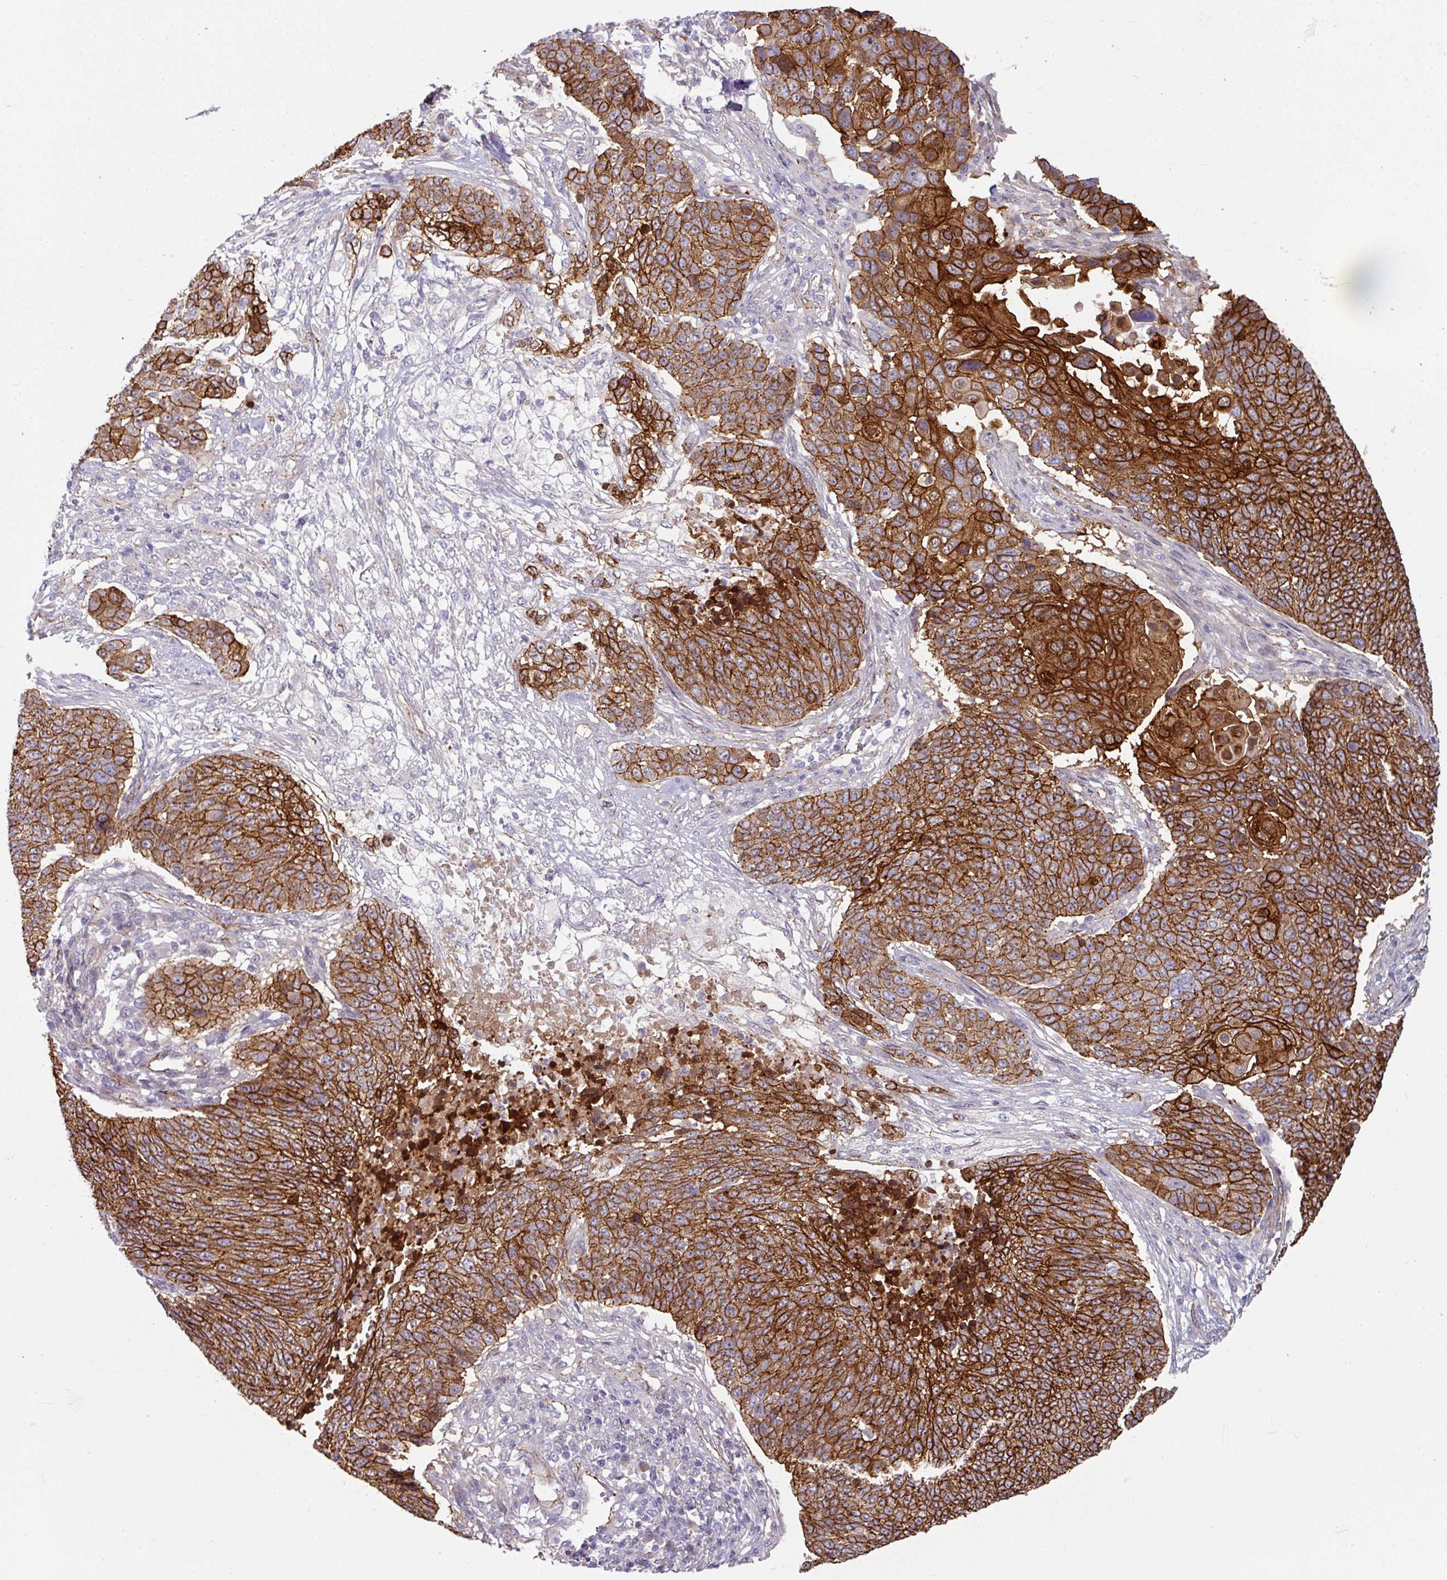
{"staining": {"intensity": "strong", "quantity": ">75%", "location": "cytoplasmic/membranous"}, "tissue": "lung cancer", "cell_type": "Tumor cells", "image_type": "cancer", "snomed": [{"axis": "morphology", "description": "Normal tissue, NOS"}, {"axis": "morphology", "description": "Squamous cell carcinoma, NOS"}, {"axis": "topography", "description": "Lymph node"}, {"axis": "topography", "description": "Lung"}], "caption": "This is a photomicrograph of immunohistochemistry staining of lung cancer, which shows strong positivity in the cytoplasmic/membranous of tumor cells.", "gene": "JUP", "patient": {"sex": "male", "age": 66}}